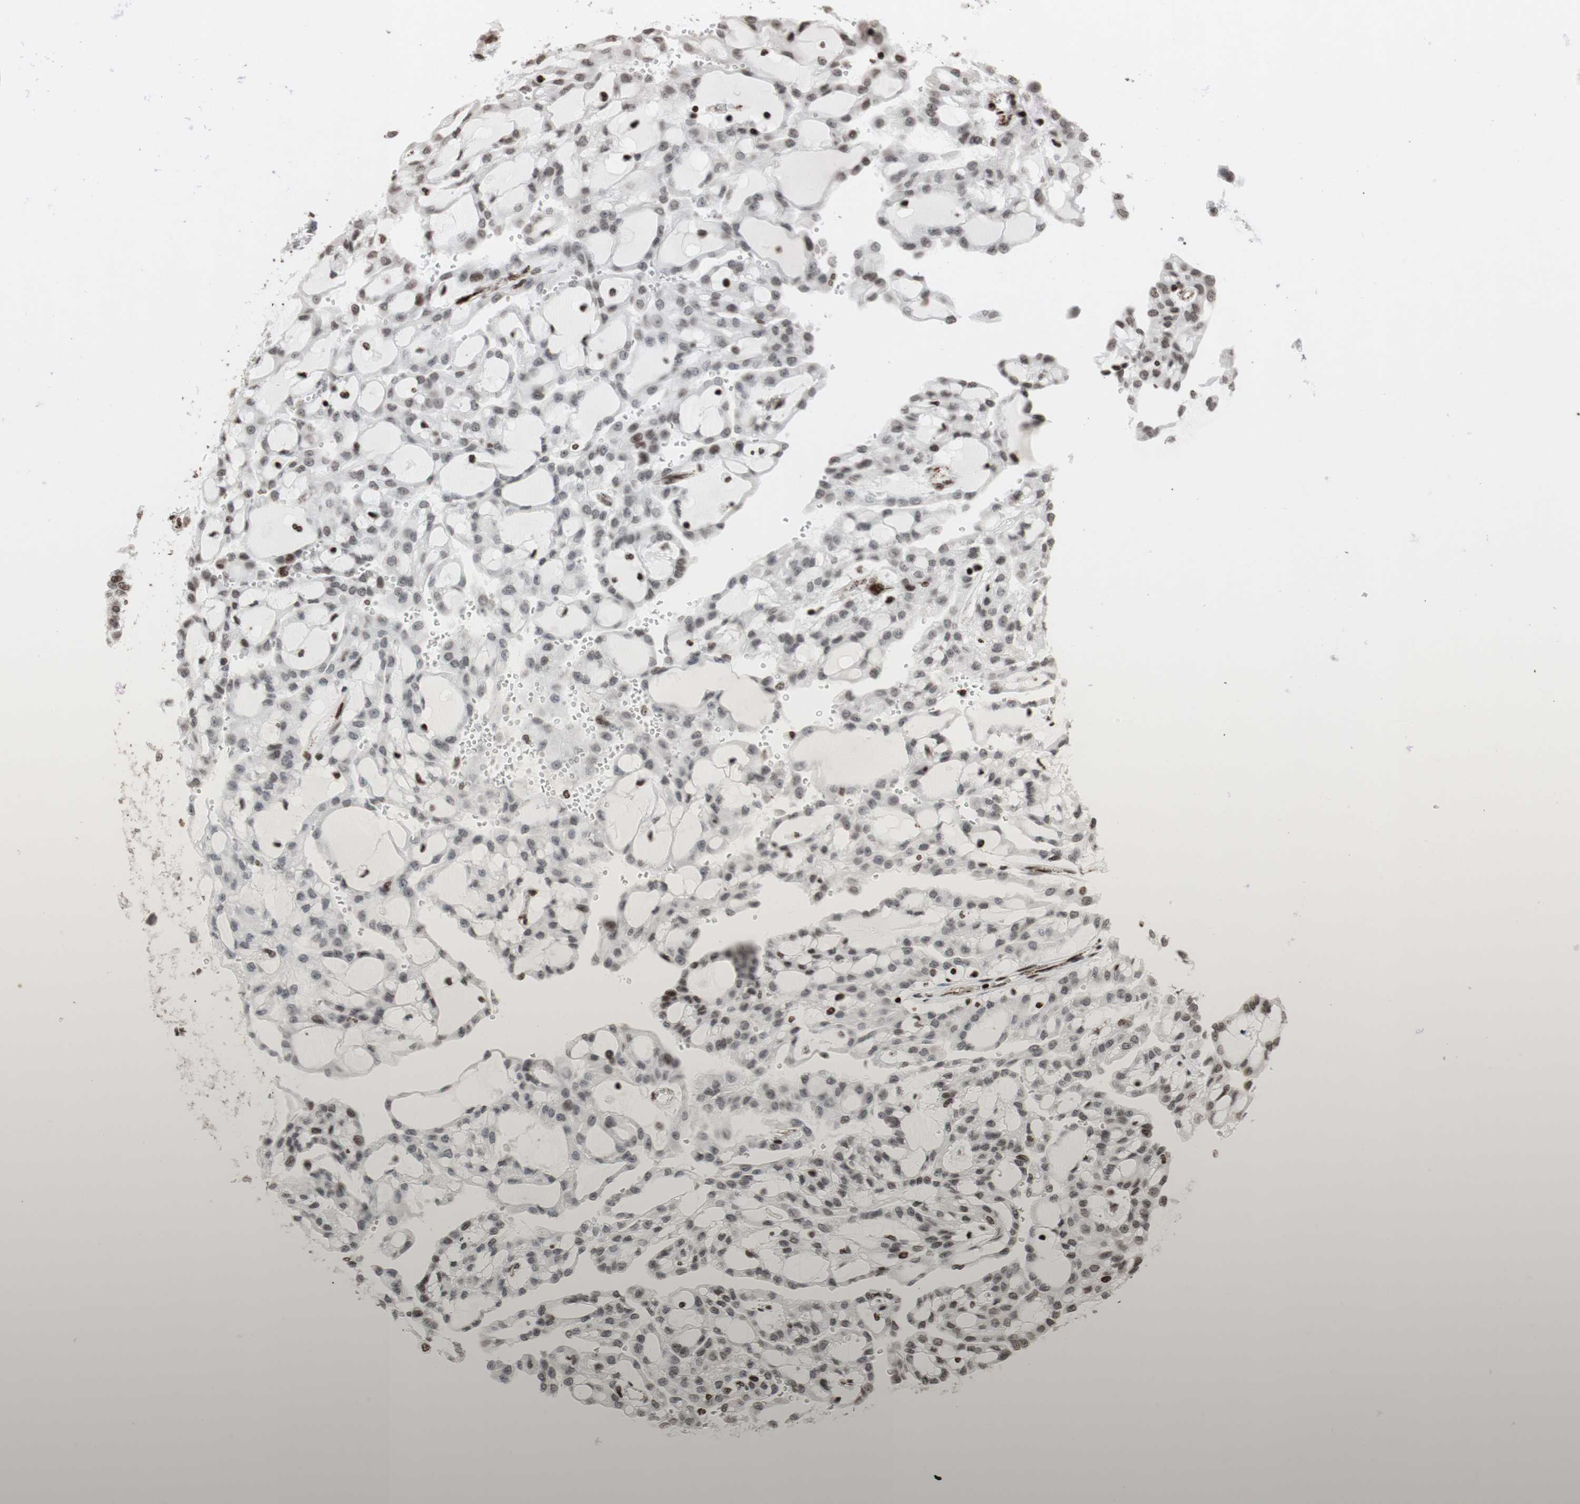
{"staining": {"intensity": "negative", "quantity": "none", "location": "none"}, "tissue": "renal cancer", "cell_type": "Tumor cells", "image_type": "cancer", "snomed": [{"axis": "morphology", "description": "Adenocarcinoma, NOS"}, {"axis": "topography", "description": "Kidney"}], "caption": "A histopathology image of adenocarcinoma (renal) stained for a protein demonstrates no brown staining in tumor cells.", "gene": "NCAPD2", "patient": {"sex": "male", "age": 63}}